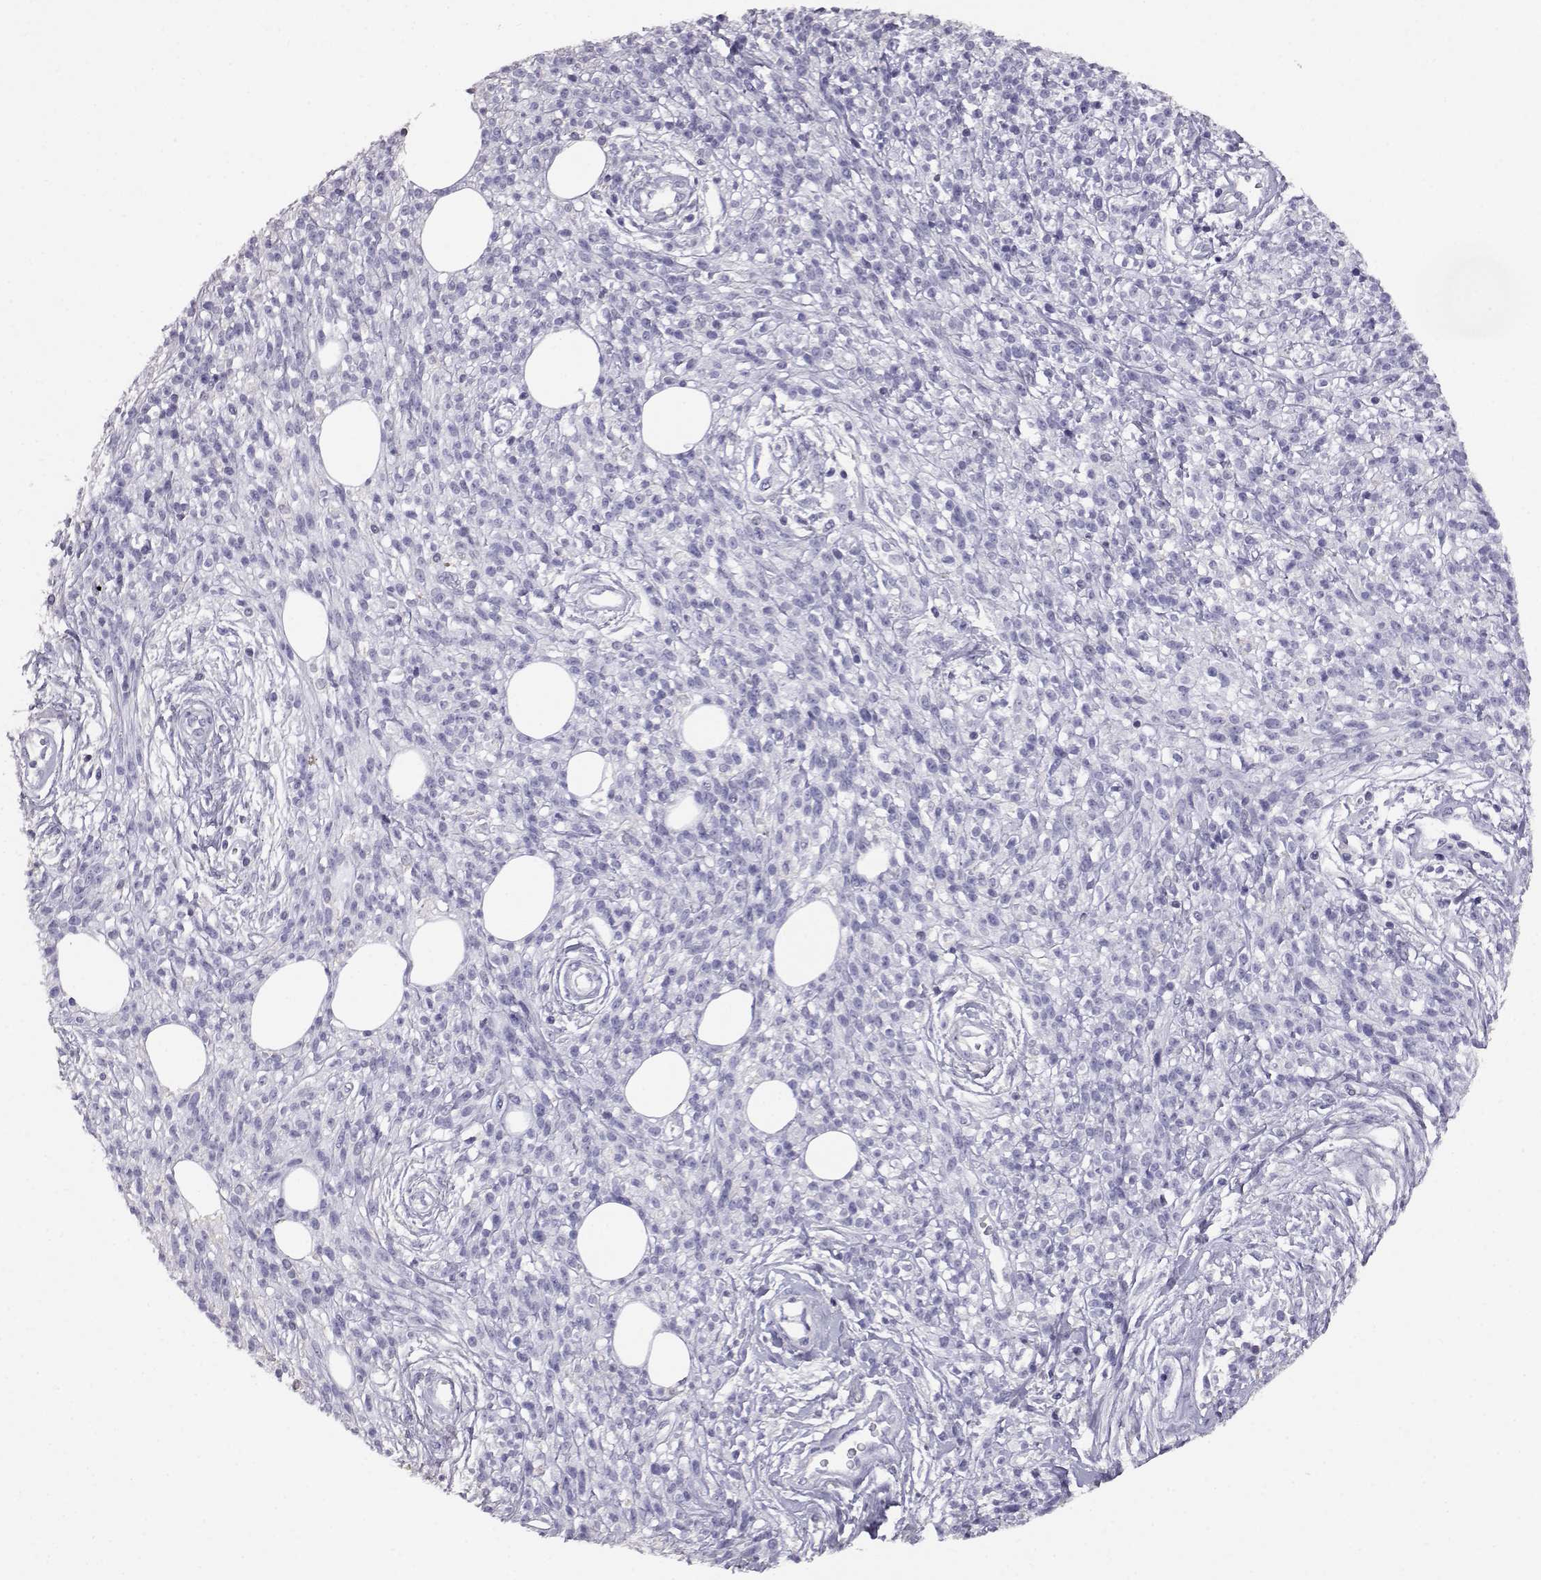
{"staining": {"intensity": "negative", "quantity": "none", "location": "none"}, "tissue": "melanoma", "cell_type": "Tumor cells", "image_type": "cancer", "snomed": [{"axis": "morphology", "description": "Malignant melanoma, NOS"}, {"axis": "topography", "description": "Skin"}, {"axis": "topography", "description": "Skin of trunk"}], "caption": "Micrograph shows no protein expression in tumor cells of melanoma tissue.", "gene": "AKR1B1", "patient": {"sex": "male", "age": 74}}